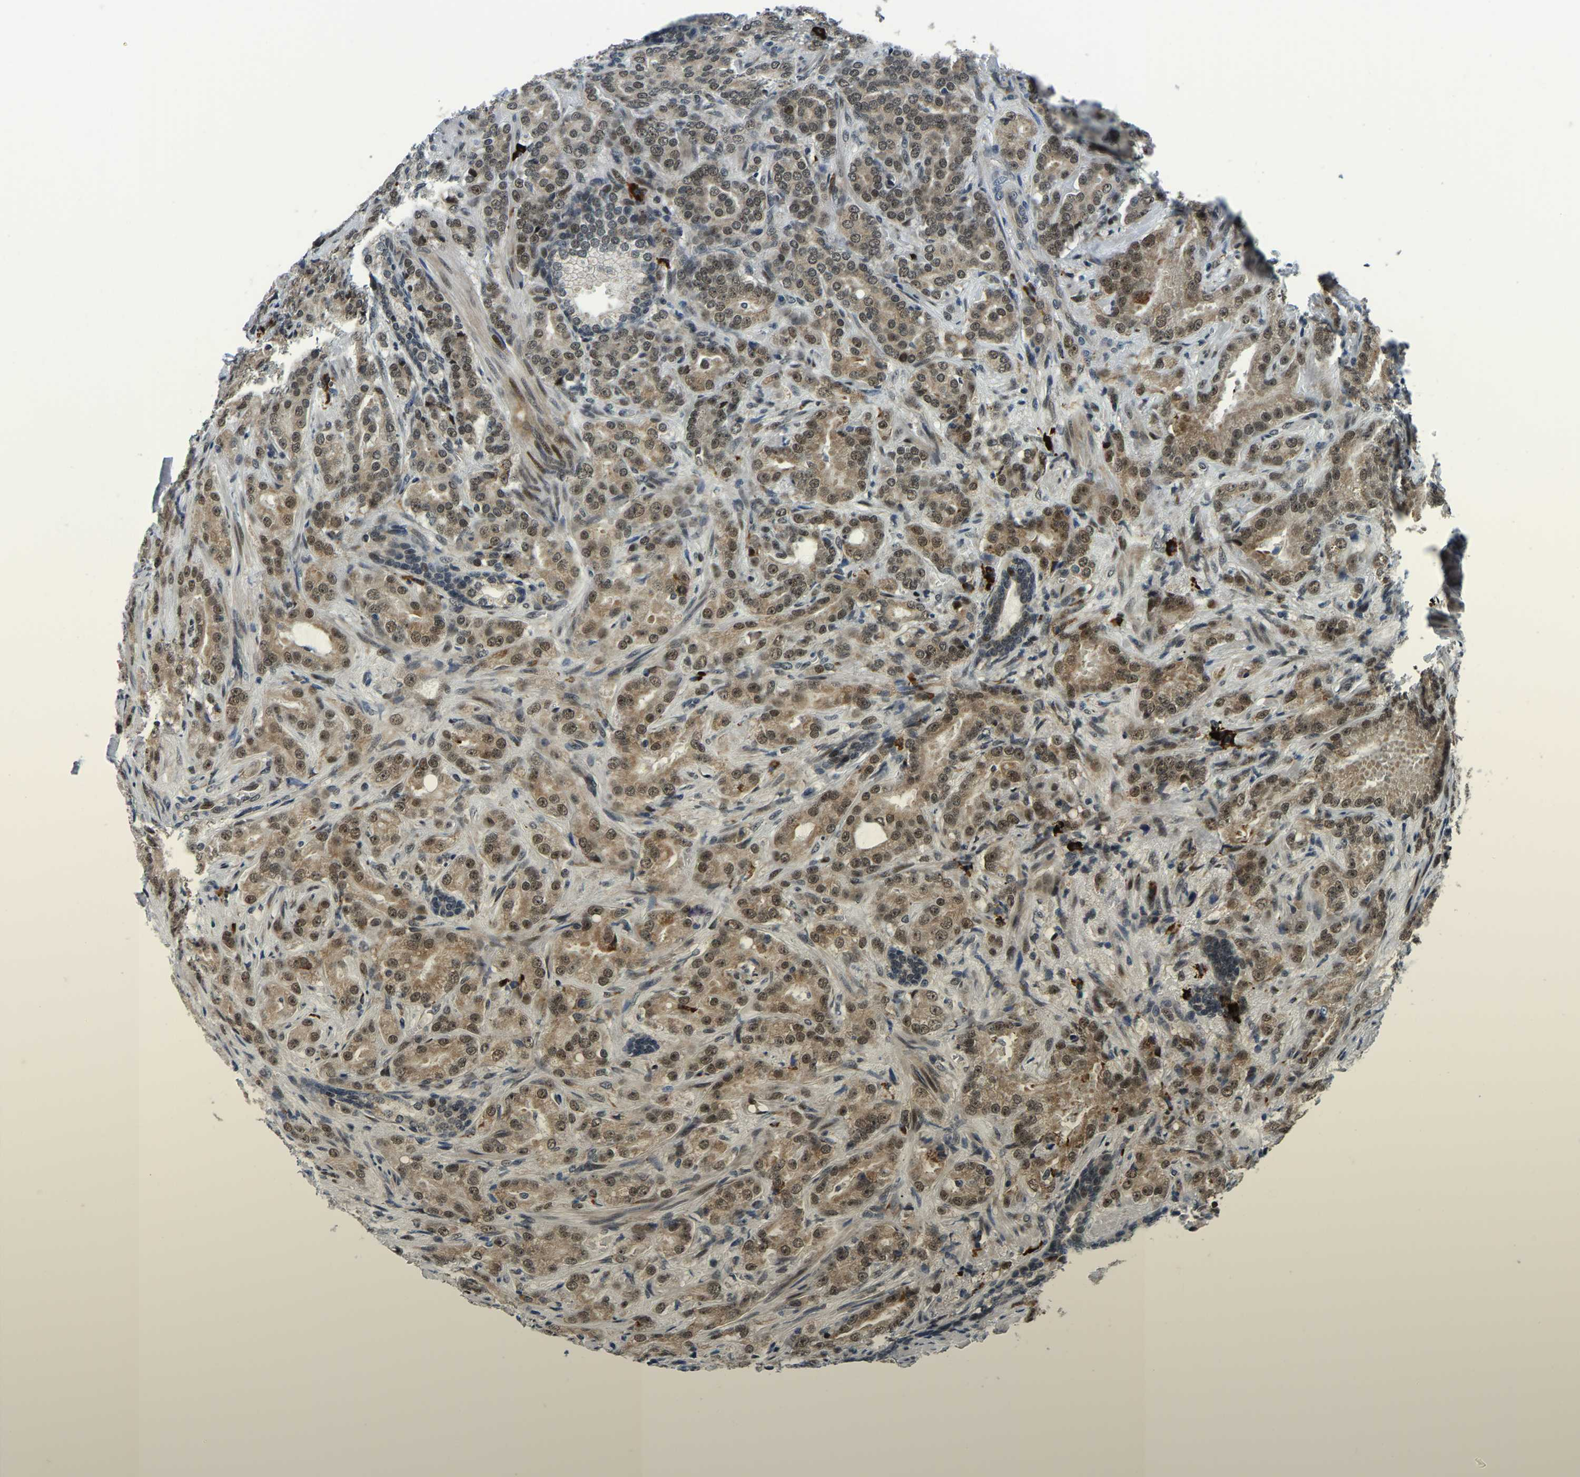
{"staining": {"intensity": "moderate", "quantity": ">75%", "location": "cytoplasmic/membranous,nuclear"}, "tissue": "prostate cancer", "cell_type": "Tumor cells", "image_type": "cancer", "snomed": [{"axis": "morphology", "description": "Adenocarcinoma, High grade"}, {"axis": "topography", "description": "Prostate"}], "caption": "Immunohistochemistry photomicrograph of prostate cancer stained for a protein (brown), which displays medium levels of moderate cytoplasmic/membranous and nuclear positivity in approximately >75% of tumor cells.", "gene": "ING2", "patient": {"sex": "male", "age": 64}}